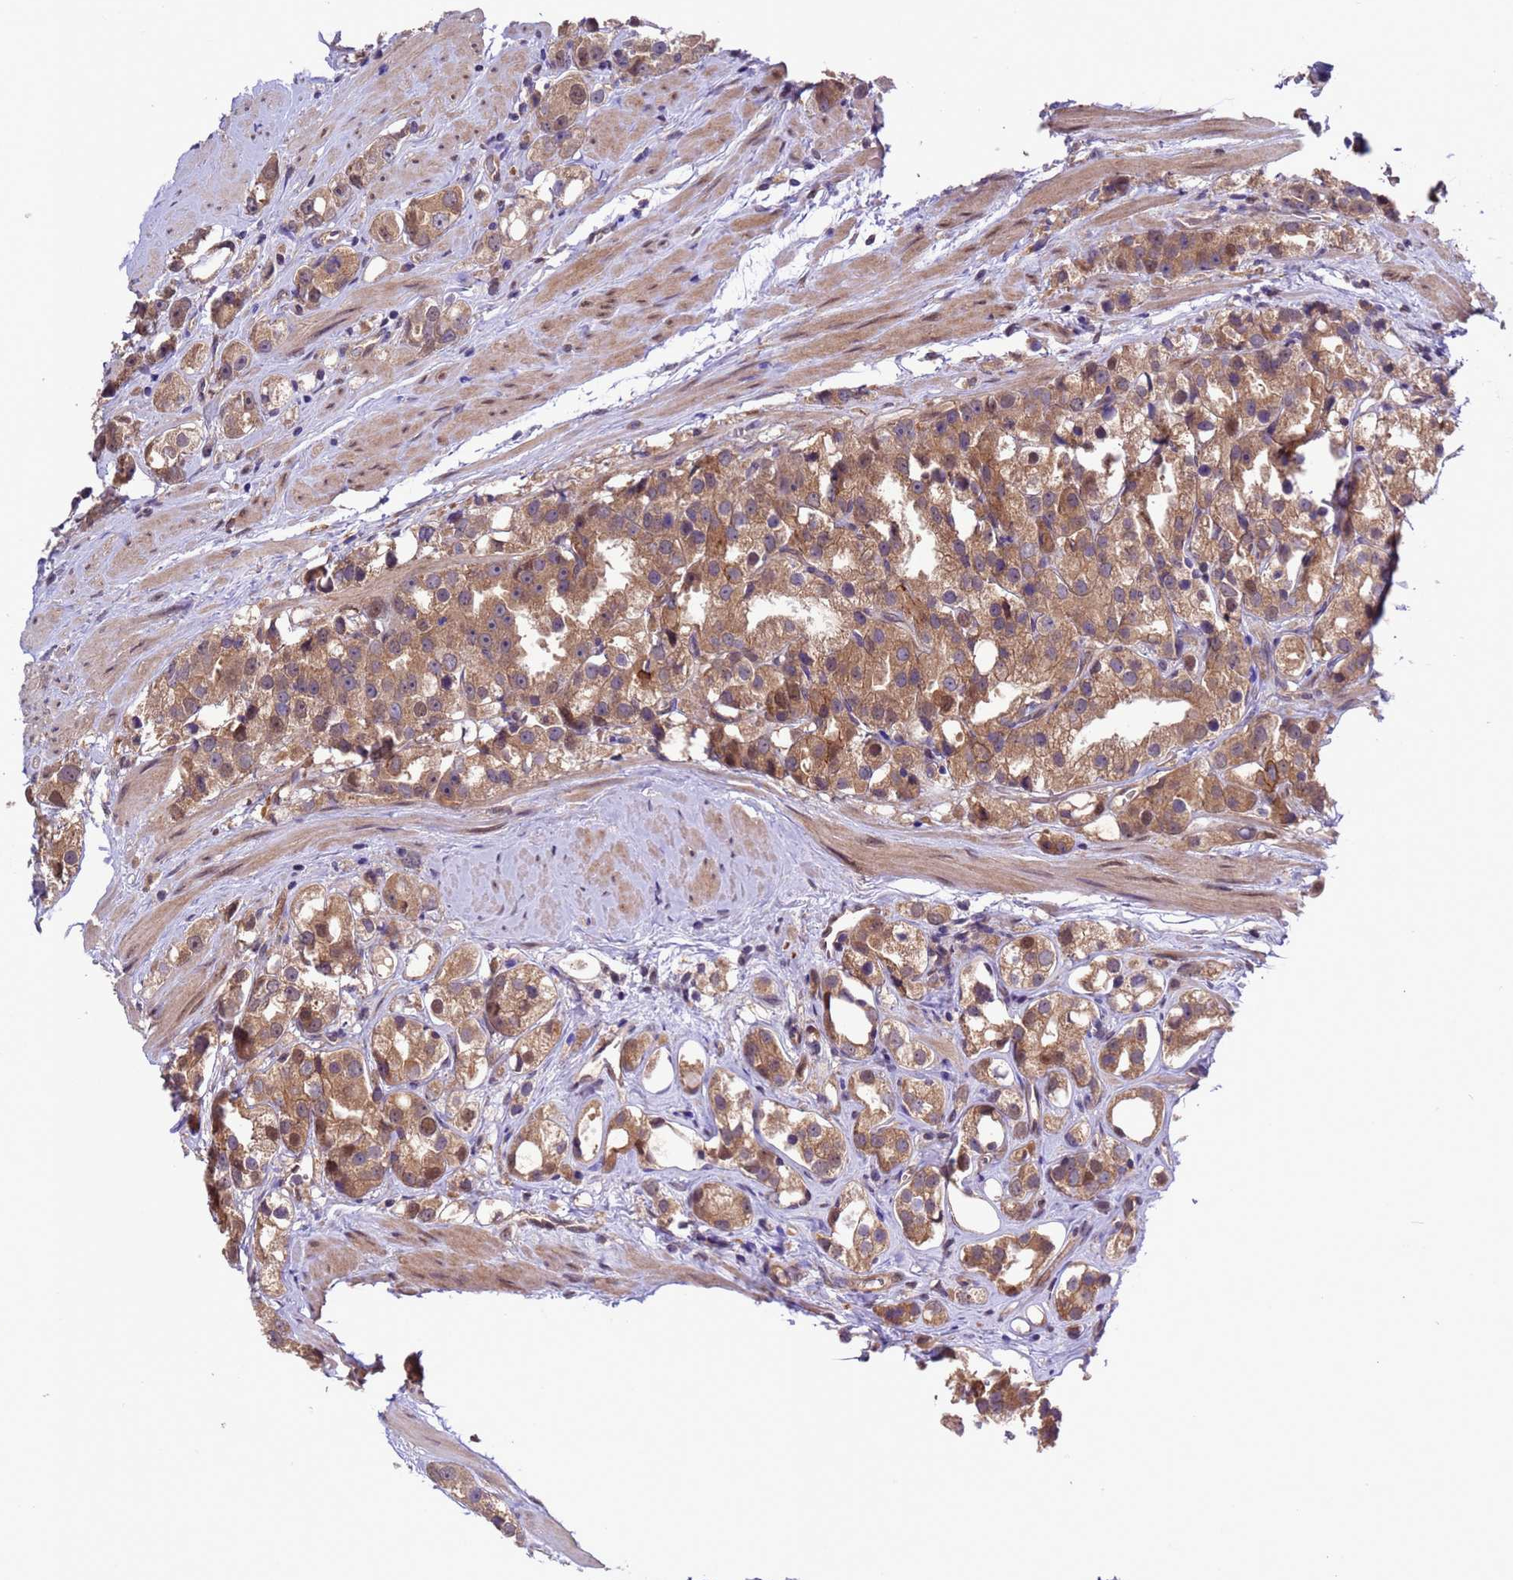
{"staining": {"intensity": "moderate", "quantity": ">75%", "location": "cytoplasmic/membranous,nuclear"}, "tissue": "prostate cancer", "cell_type": "Tumor cells", "image_type": "cancer", "snomed": [{"axis": "morphology", "description": "Adenocarcinoma, NOS"}, {"axis": "topography", "description": "Prostate"}], "caption": "Immunohistochemical staining of human prostate adenocarcinoma reveals medium levels of moderate cytoplasmic/membranous and nuclear protein staining in approximately >75% of tumor cells.", "gene": "ZFP69B", "patient": {"sex": "male", "age": 79}}